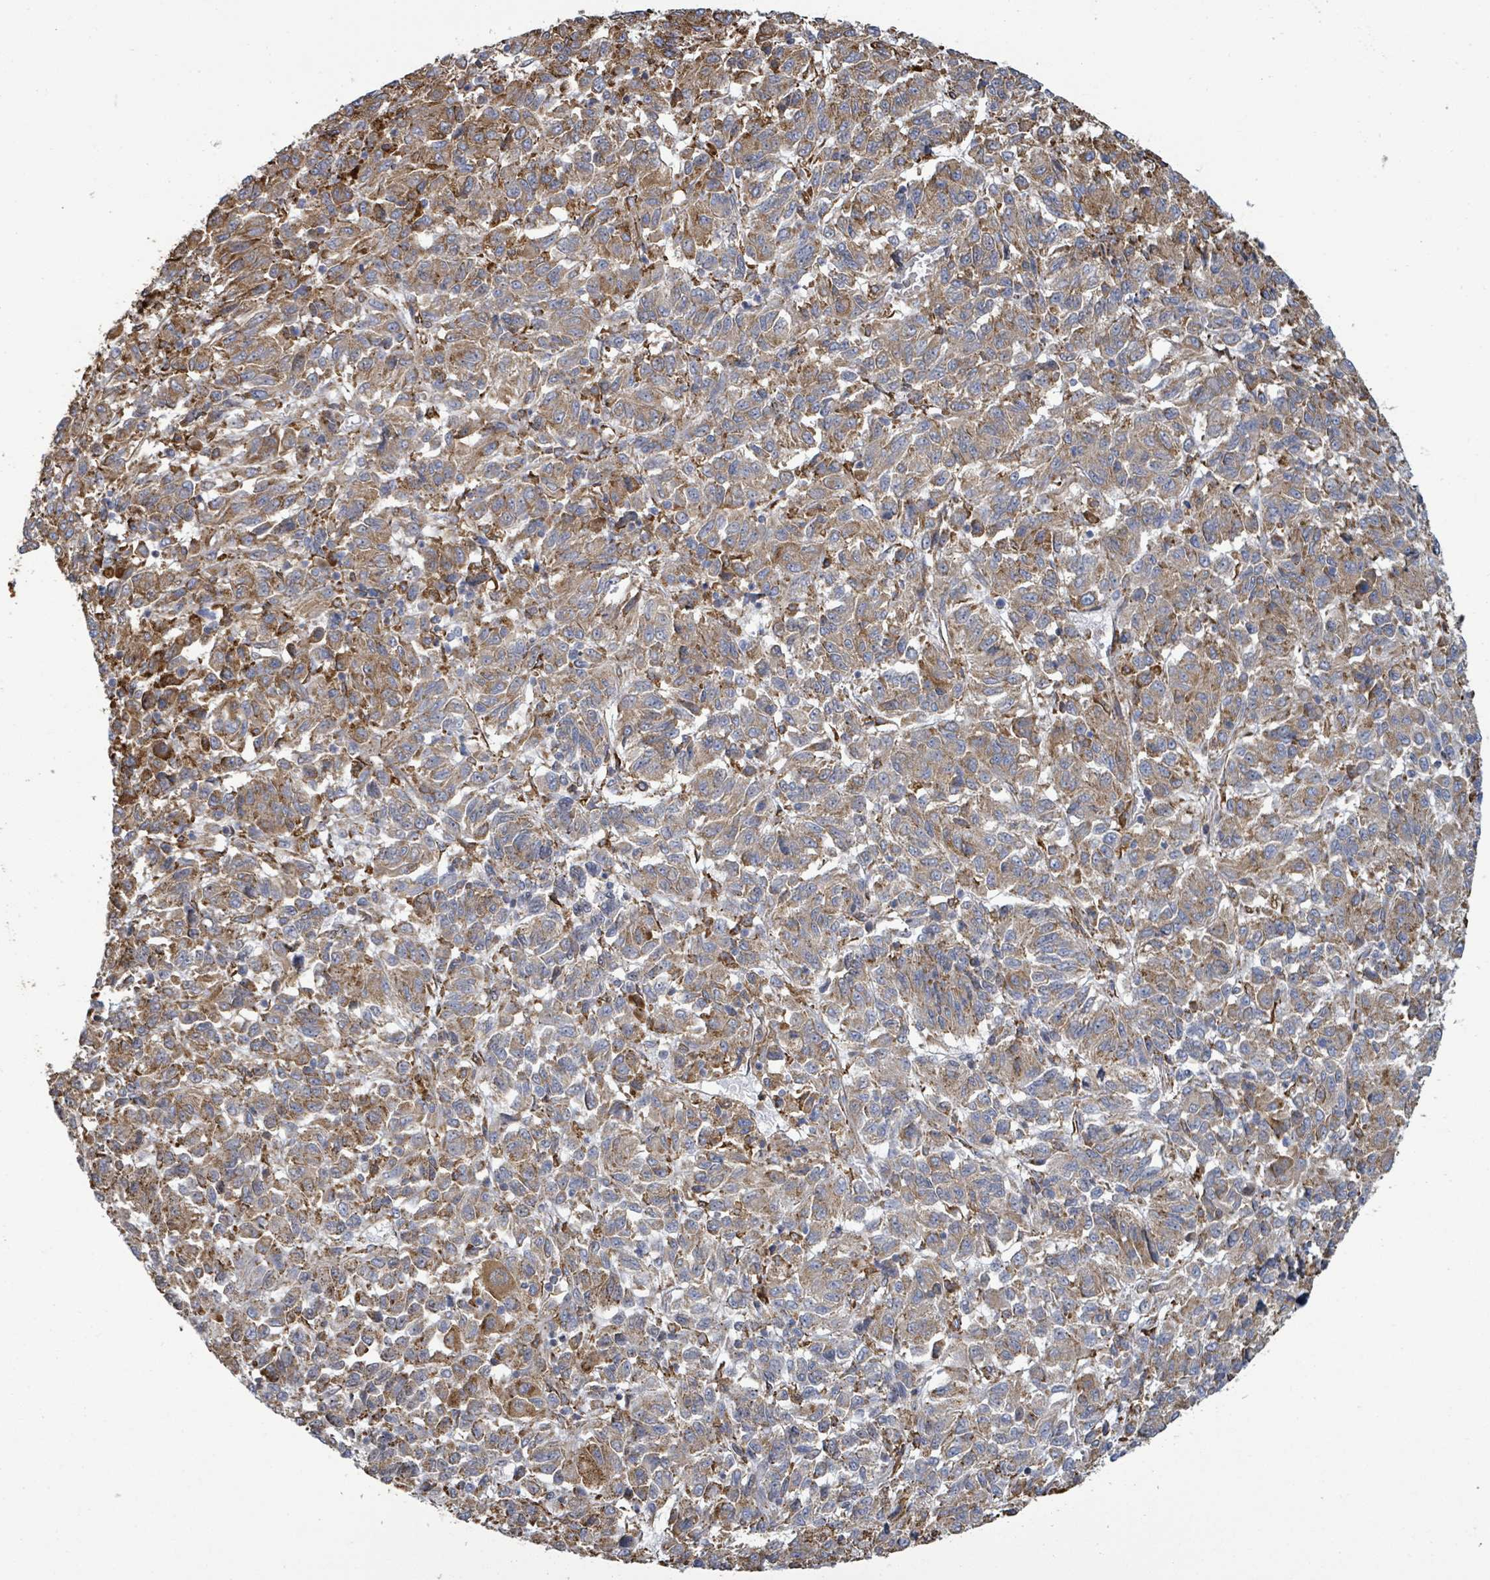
{"staining": {"intensity": "moderate", "quantity": "25%-75%", "location": "cytoplasmic/membranous"}, "tissue": "melanoma", "cell_type": "Tumor cells", "image_type": "cancer", "snomed": [{"axis": "morphology", "description": "Malignant melanoma, Metastatic site"}, {"axis": "topography", "description": "Lung"}], "caption": "This image shows malignant melanoma (metastatic site) stained with immunohistochemistry (IHC) to label a protein in brown. The cytoplasmic/membranous of tumor cells show moderate positivity for the protein. Nuclei are counter-stained blue.", "gene": "RFPL4A", "patient": {"sex": "male", "age": 64}}